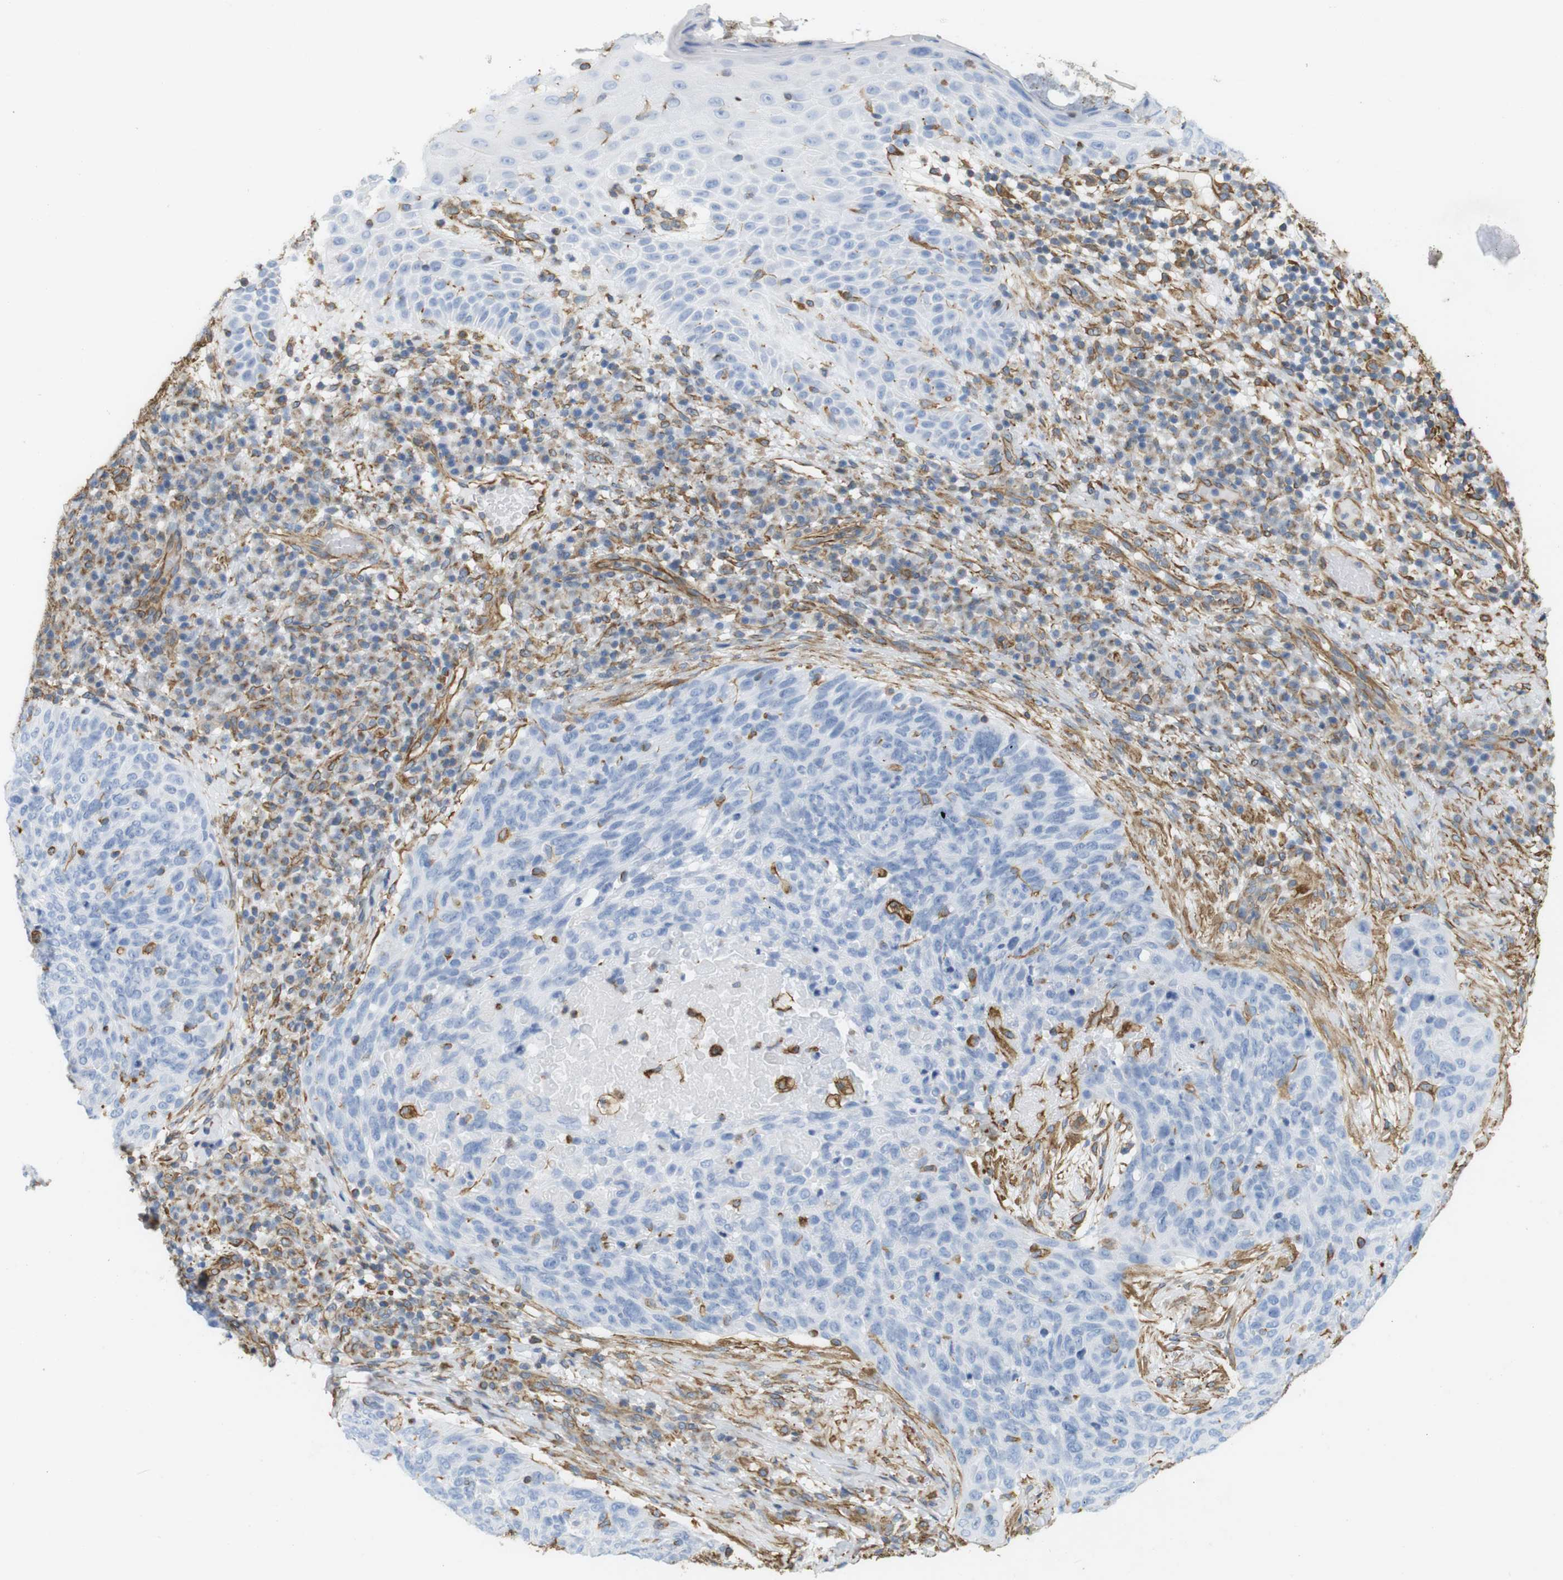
{"staining": {"intensity": "negative", "quantity": "none", "location": "none"}, "tissue": "skin cancer", "cell_type": "Tumor cells", "image_type": "cancer", "snomed": [{"axis": "morphology", "description": "Squamous cell carcinoma in situ, NOS"}, {"axis": "morphology", "description": "Squamous cell carcinoma, NOS"}, {"axis": "topography", "description": "Skin"}], "caption": "Tumor cells are negative for protein expression in human skin cancer.", "gene": "MS4A10", "patient": {"sex": "male", "age": 93}}